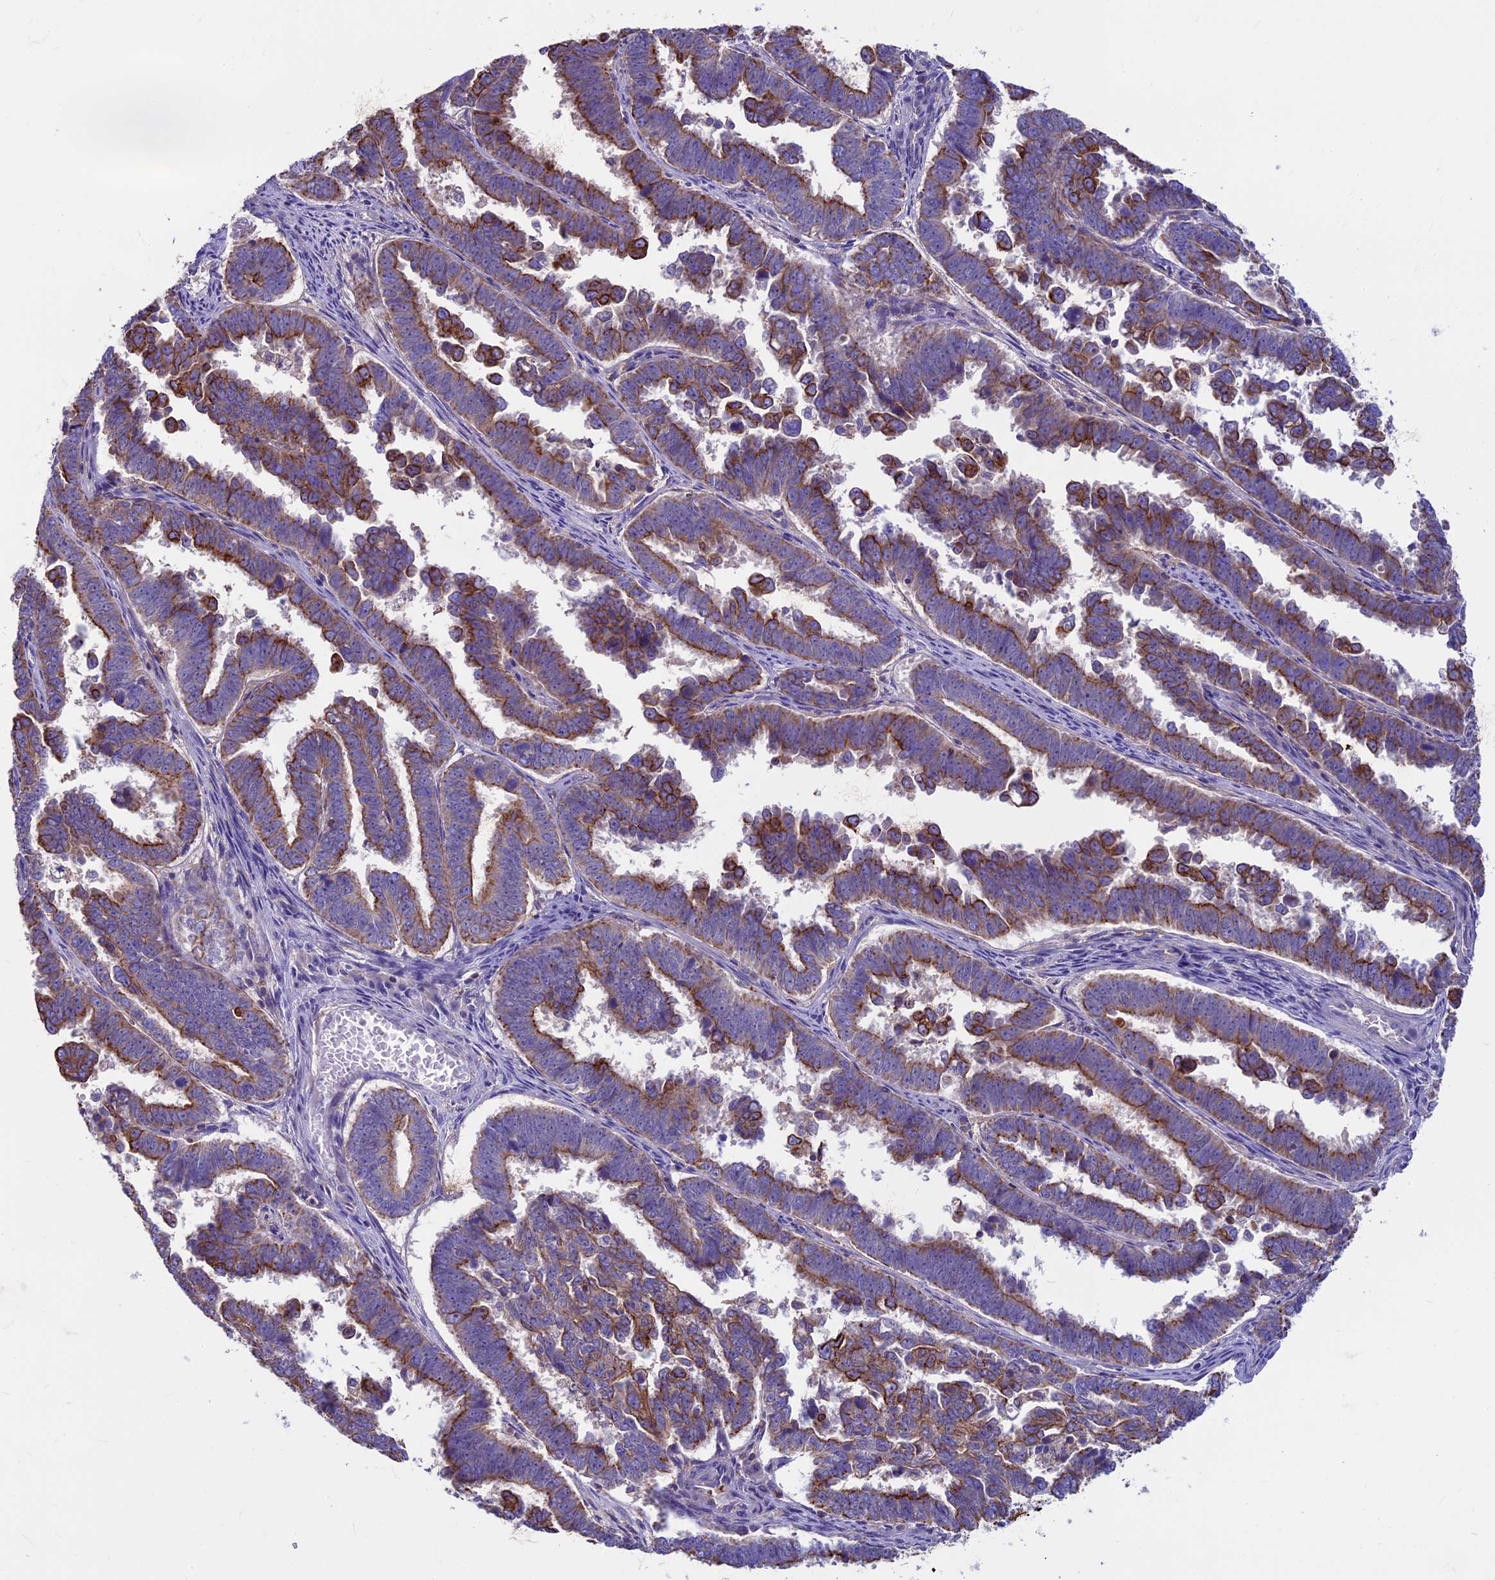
{"staining": {"intensity": "strong", "quantity": "25%-75%", "location": "cytoplasmic/membranous"}, "tissue": "endometrial cancer", "cell_type": "Tumor cells", "image_type": "cancer", "snomed": [{"axis": "morphology", "description": "Adenocarcinoma, NOS"}, {"axis": "topography", "description": "Endometrium"}], "caption": "A brown stain labels strong cytoplasmic/membranous positivity of a protein in adenocarcinoma (endometrial) tumor cells.", "gene": "CDAN1", "patient": {"sex": "female", "age": 75}}